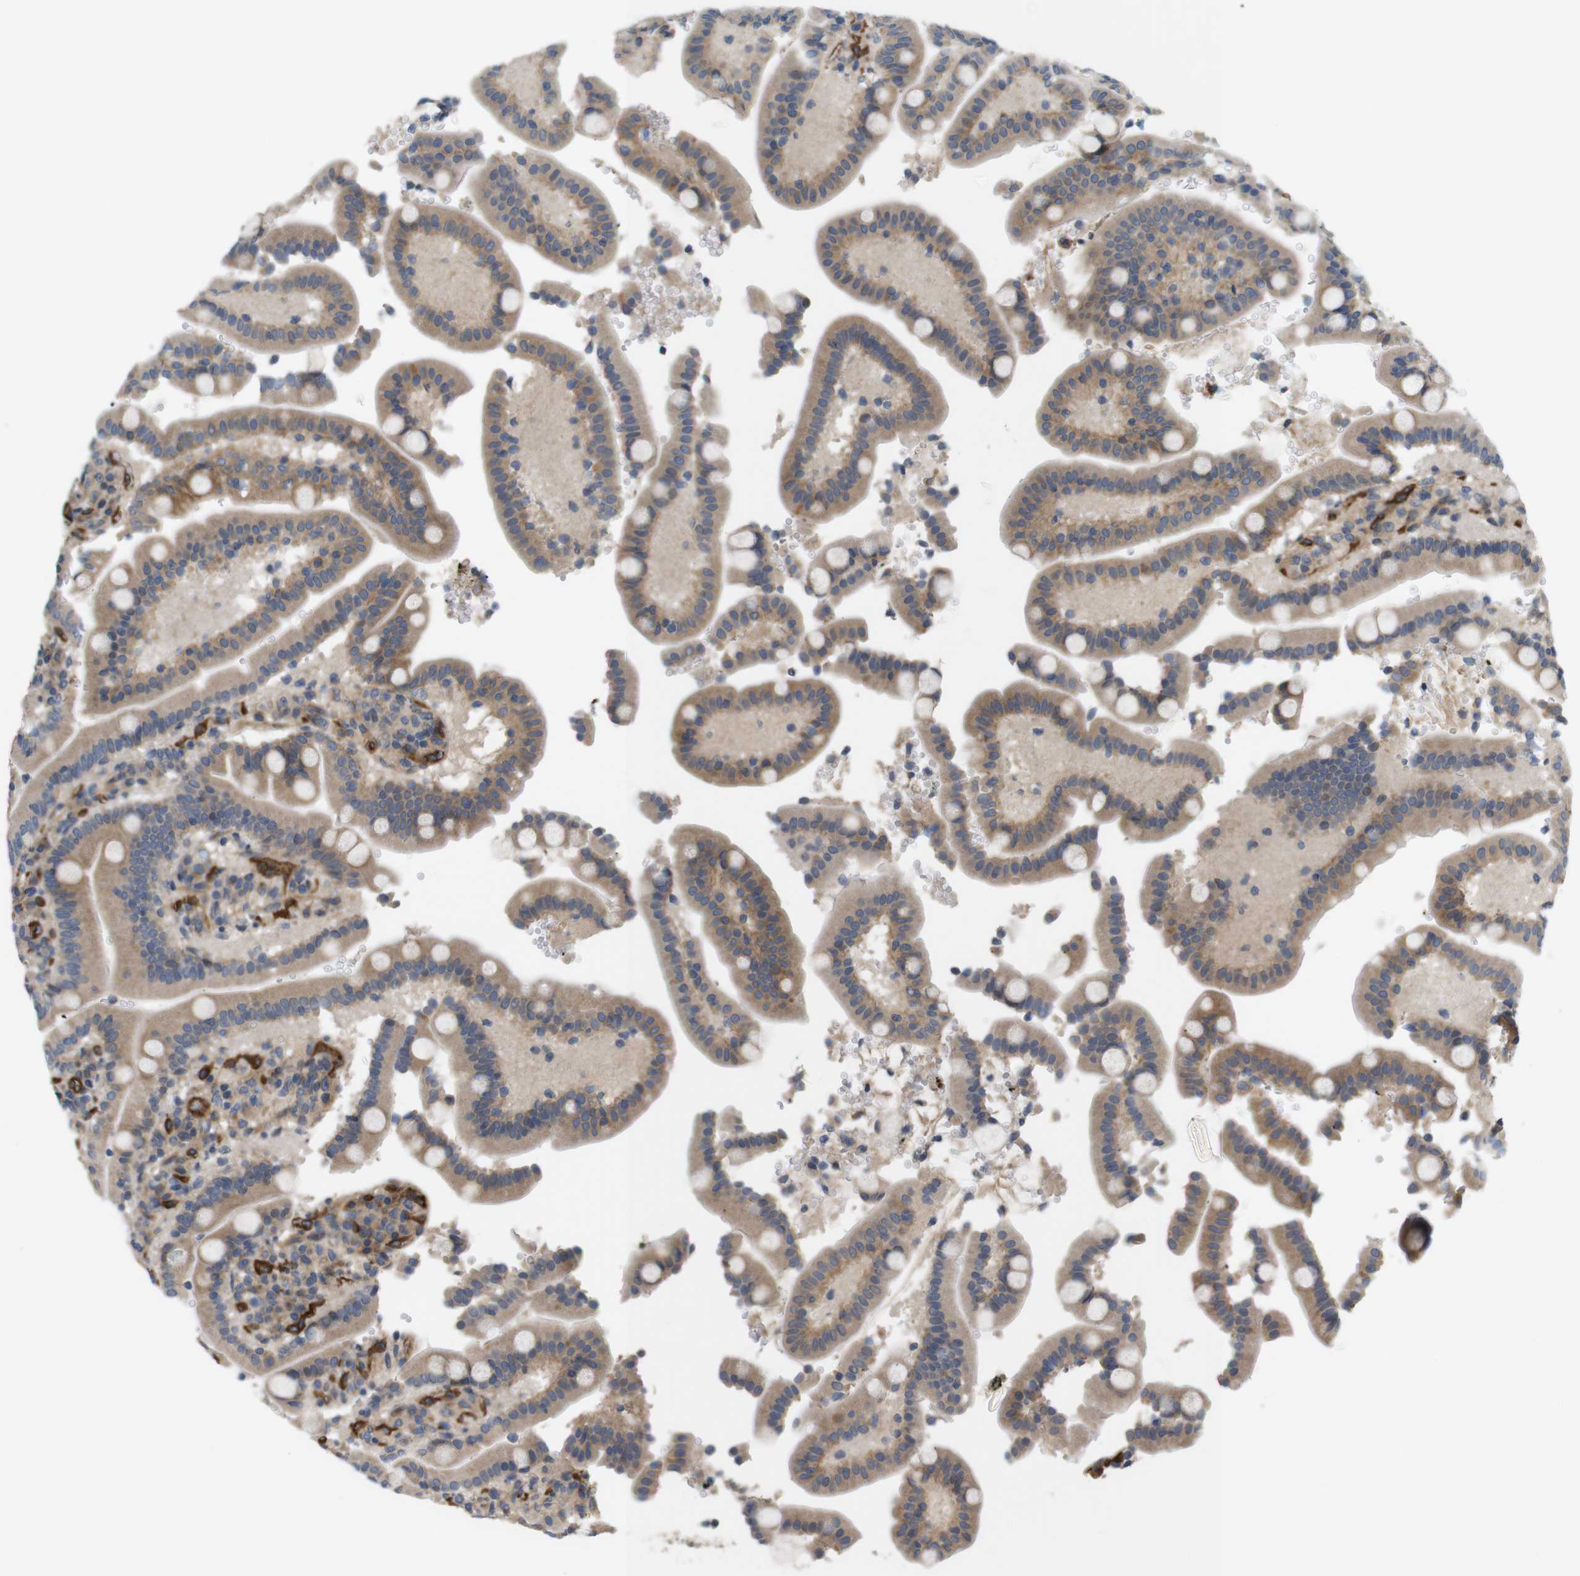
{"staining": {"intensity": "moderate", "quantity": ">75%", "location": "cytoplasmic/membranous"}, "tissue": "duodenum", "cell_type": "Glandular cells", "image_type": "normal", "snomed": [{"axis": "morphology", "description": "Normal tissue, NOS"}, {"axis": "topography", "description": "Small intestine, NOS"}], "caption": "Duodenum was stained to show a protein in brown. There is medium levels of moderate cytoplasmic/membranous staining in approximately >75% of glandular cells.", "gene": "BVES", "patient": {"sex": "female", "age": 71}}